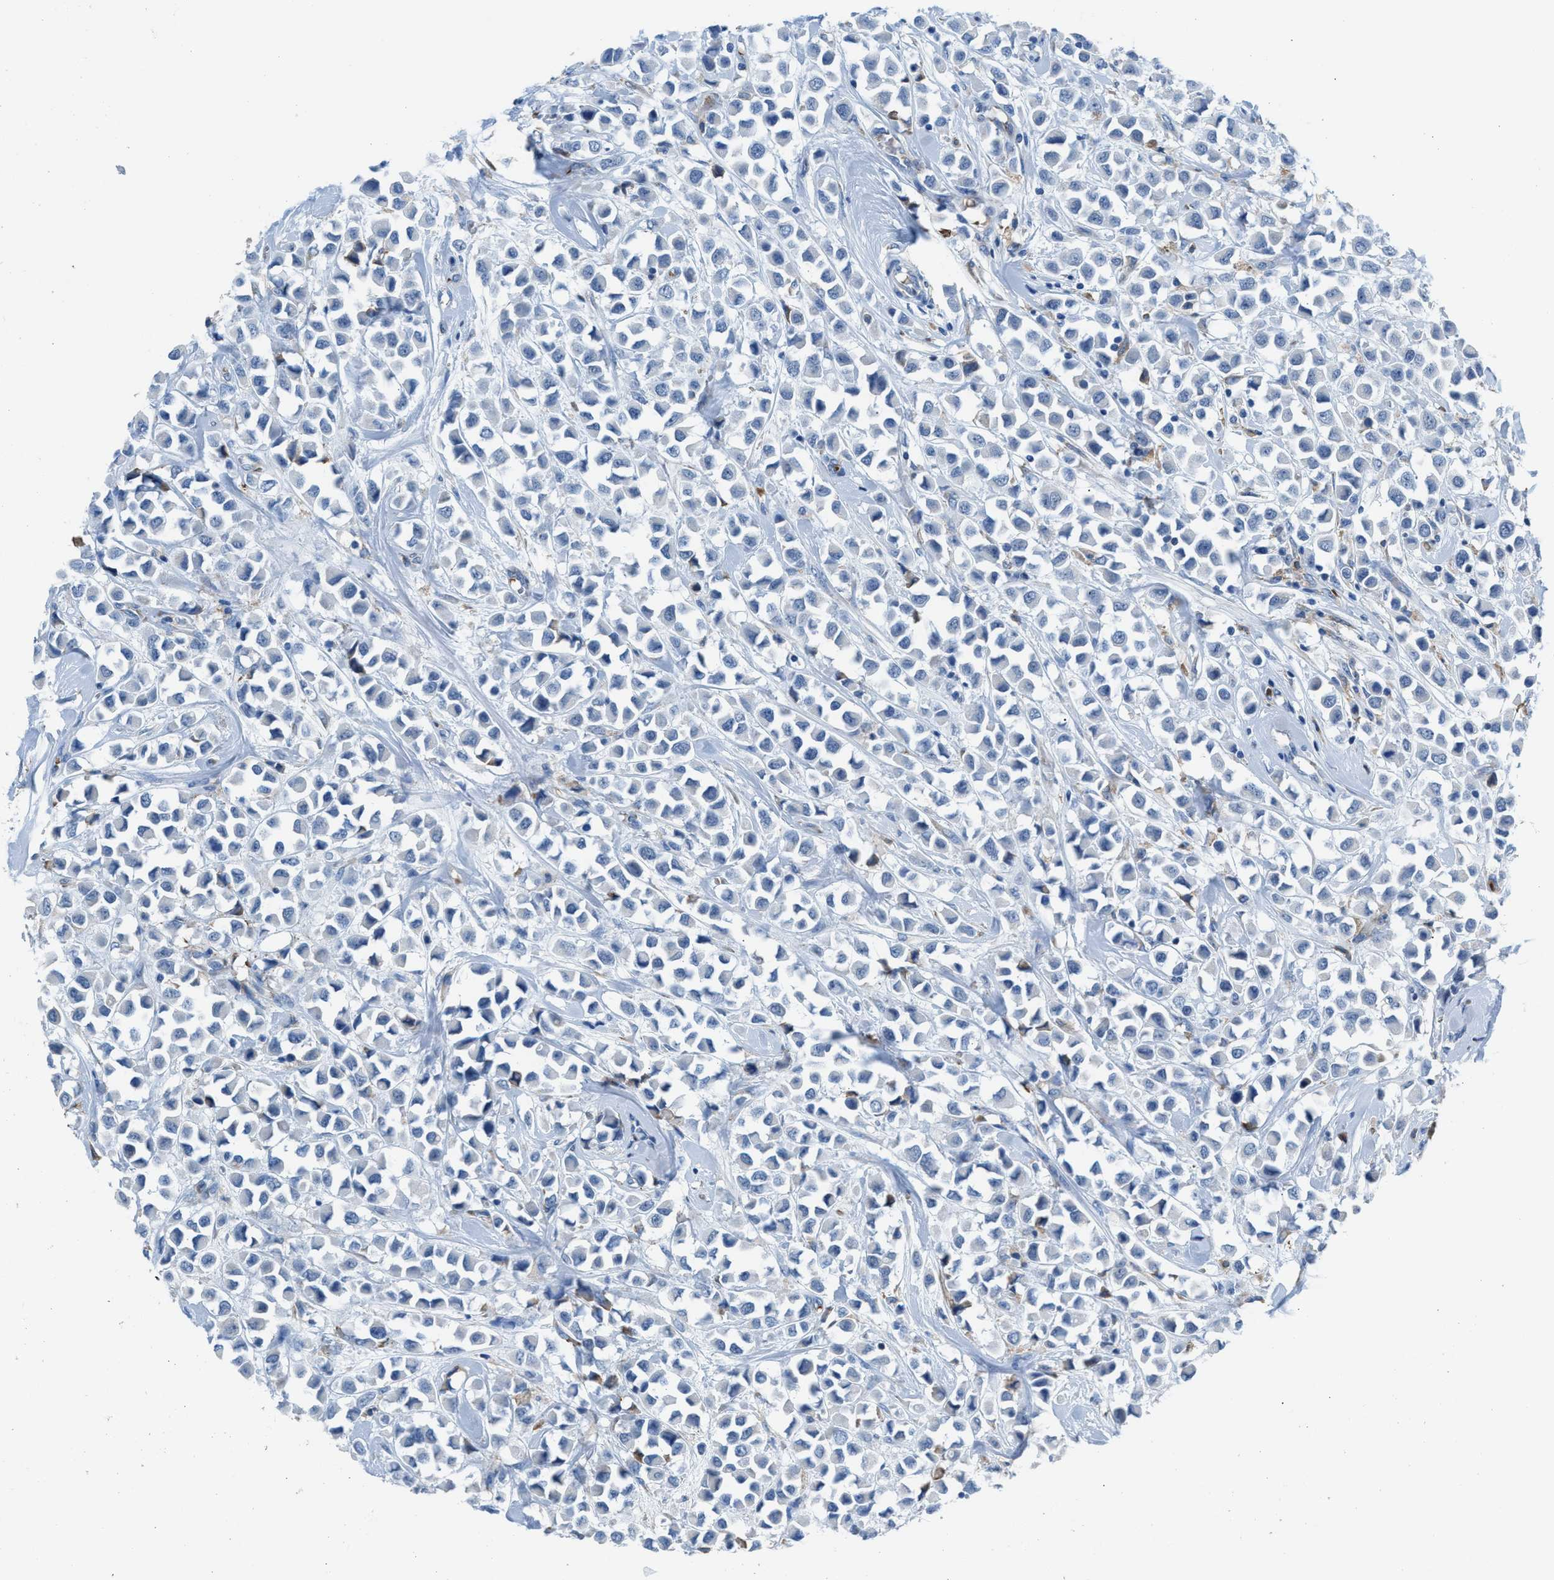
{"staining": {"intensity": "negative", "quantity": "none", "location": "none"}, "tissue": "breast cancer", "cell_type": "Tumor cells", "image_type": "cancer", "snomed": [{"axis": "morphology", "description": "Duct carcinoma"}, {"axis": "topography", "description": "Breast"}], "caption": "This histopathology image is of breast cancer (intraductal carcinoma) stained with immunohistochemistry (IHC) to label a protein in brown with the nuclei are counter-stained blue. There is no positivity in tumor cells.", "gene": "CA3", "patient": {"sex": "female", "age": 61}}